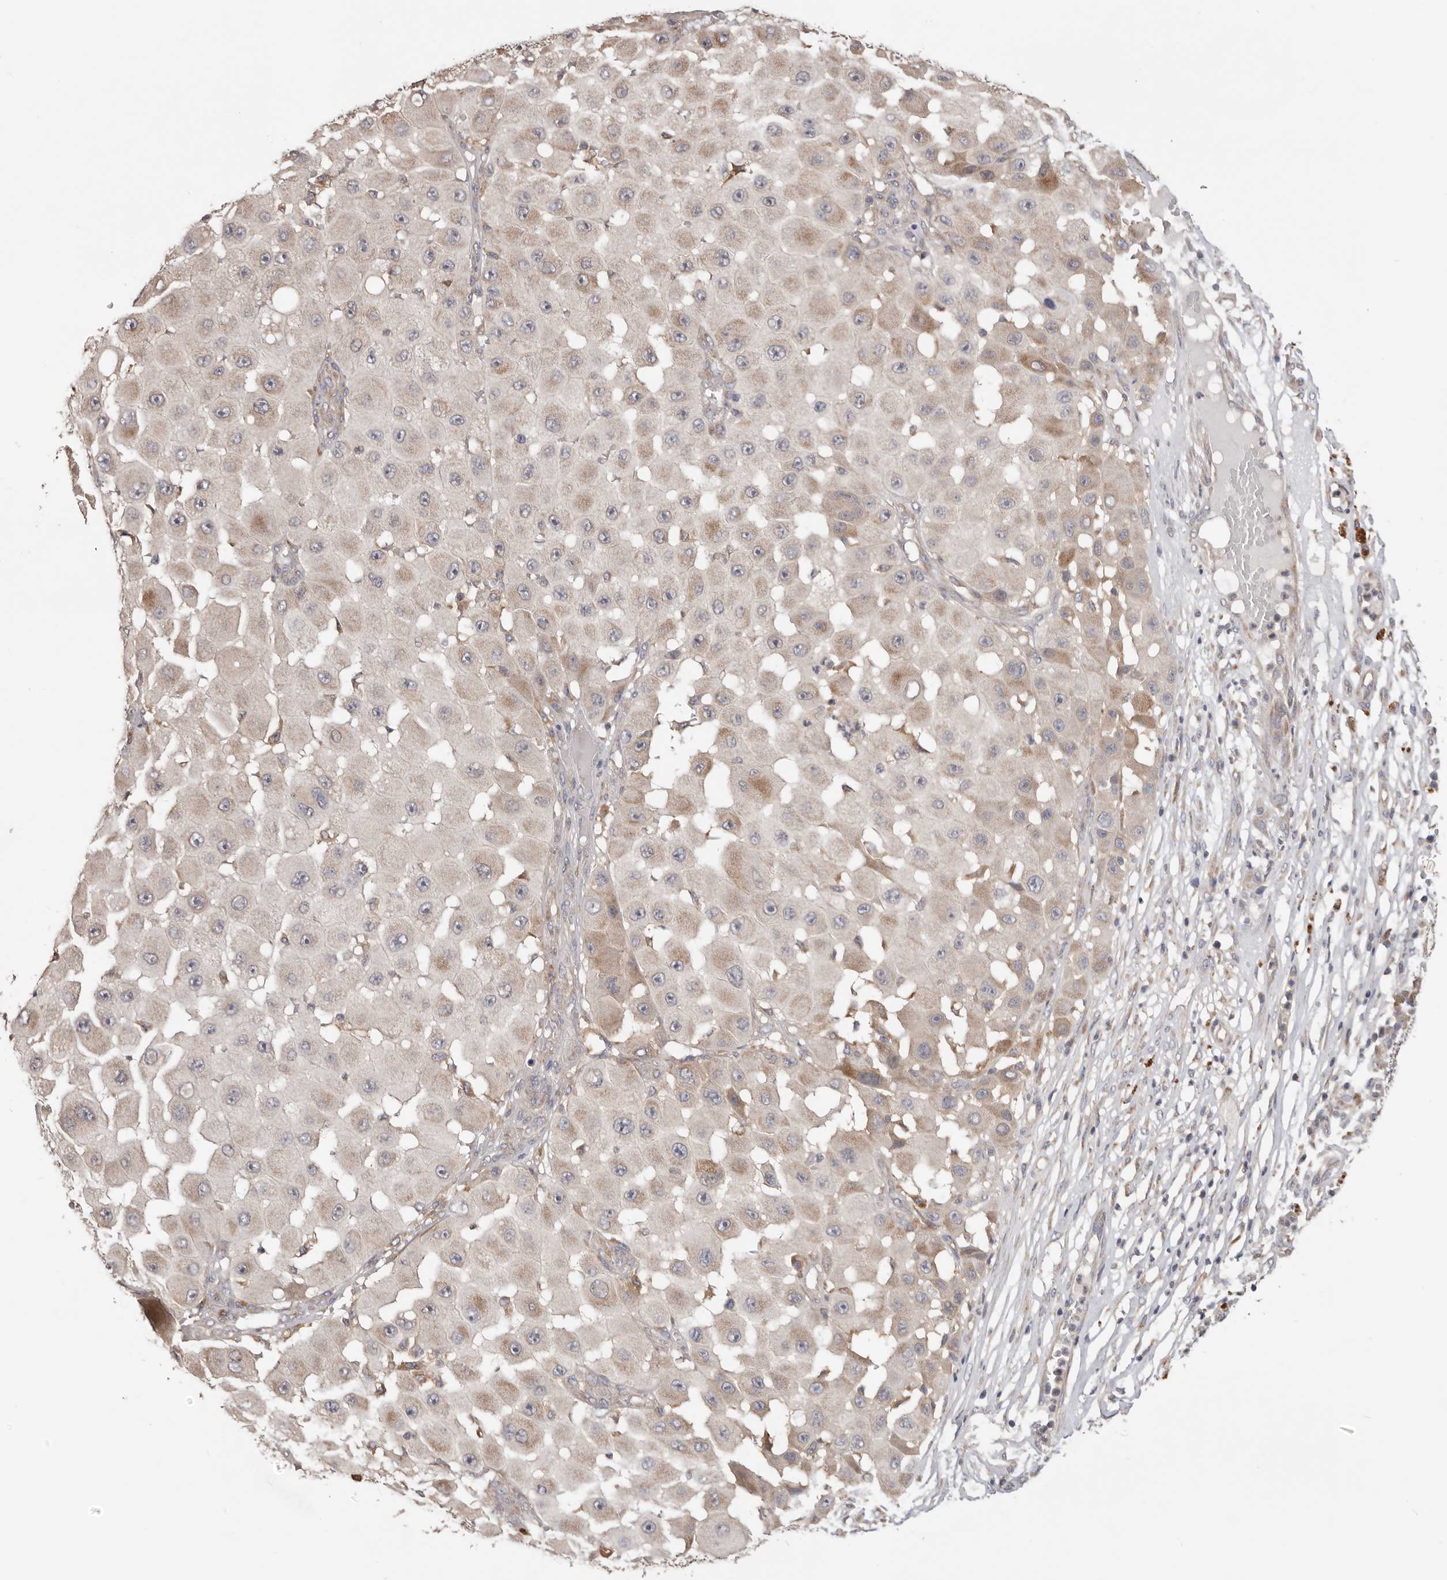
{"staining": {"intensity": "weak", "quantity": "<25%", "location": "cytoplasmic/membranous"}, "tissue": "melanoma", "cell_type": "Tumor cells", "image_type": "cancer", "snomed": [{"axis": "morphology", "description": "Malignant melanoma, NOS"}, {"axis": "topography", "description": "Skin"}], "caption": "Immunohistochemical staining of melanoma shows no significant staining in tumor cells.", "gene": "LRP6", "patient": {"sex": "female", "age": 81}}